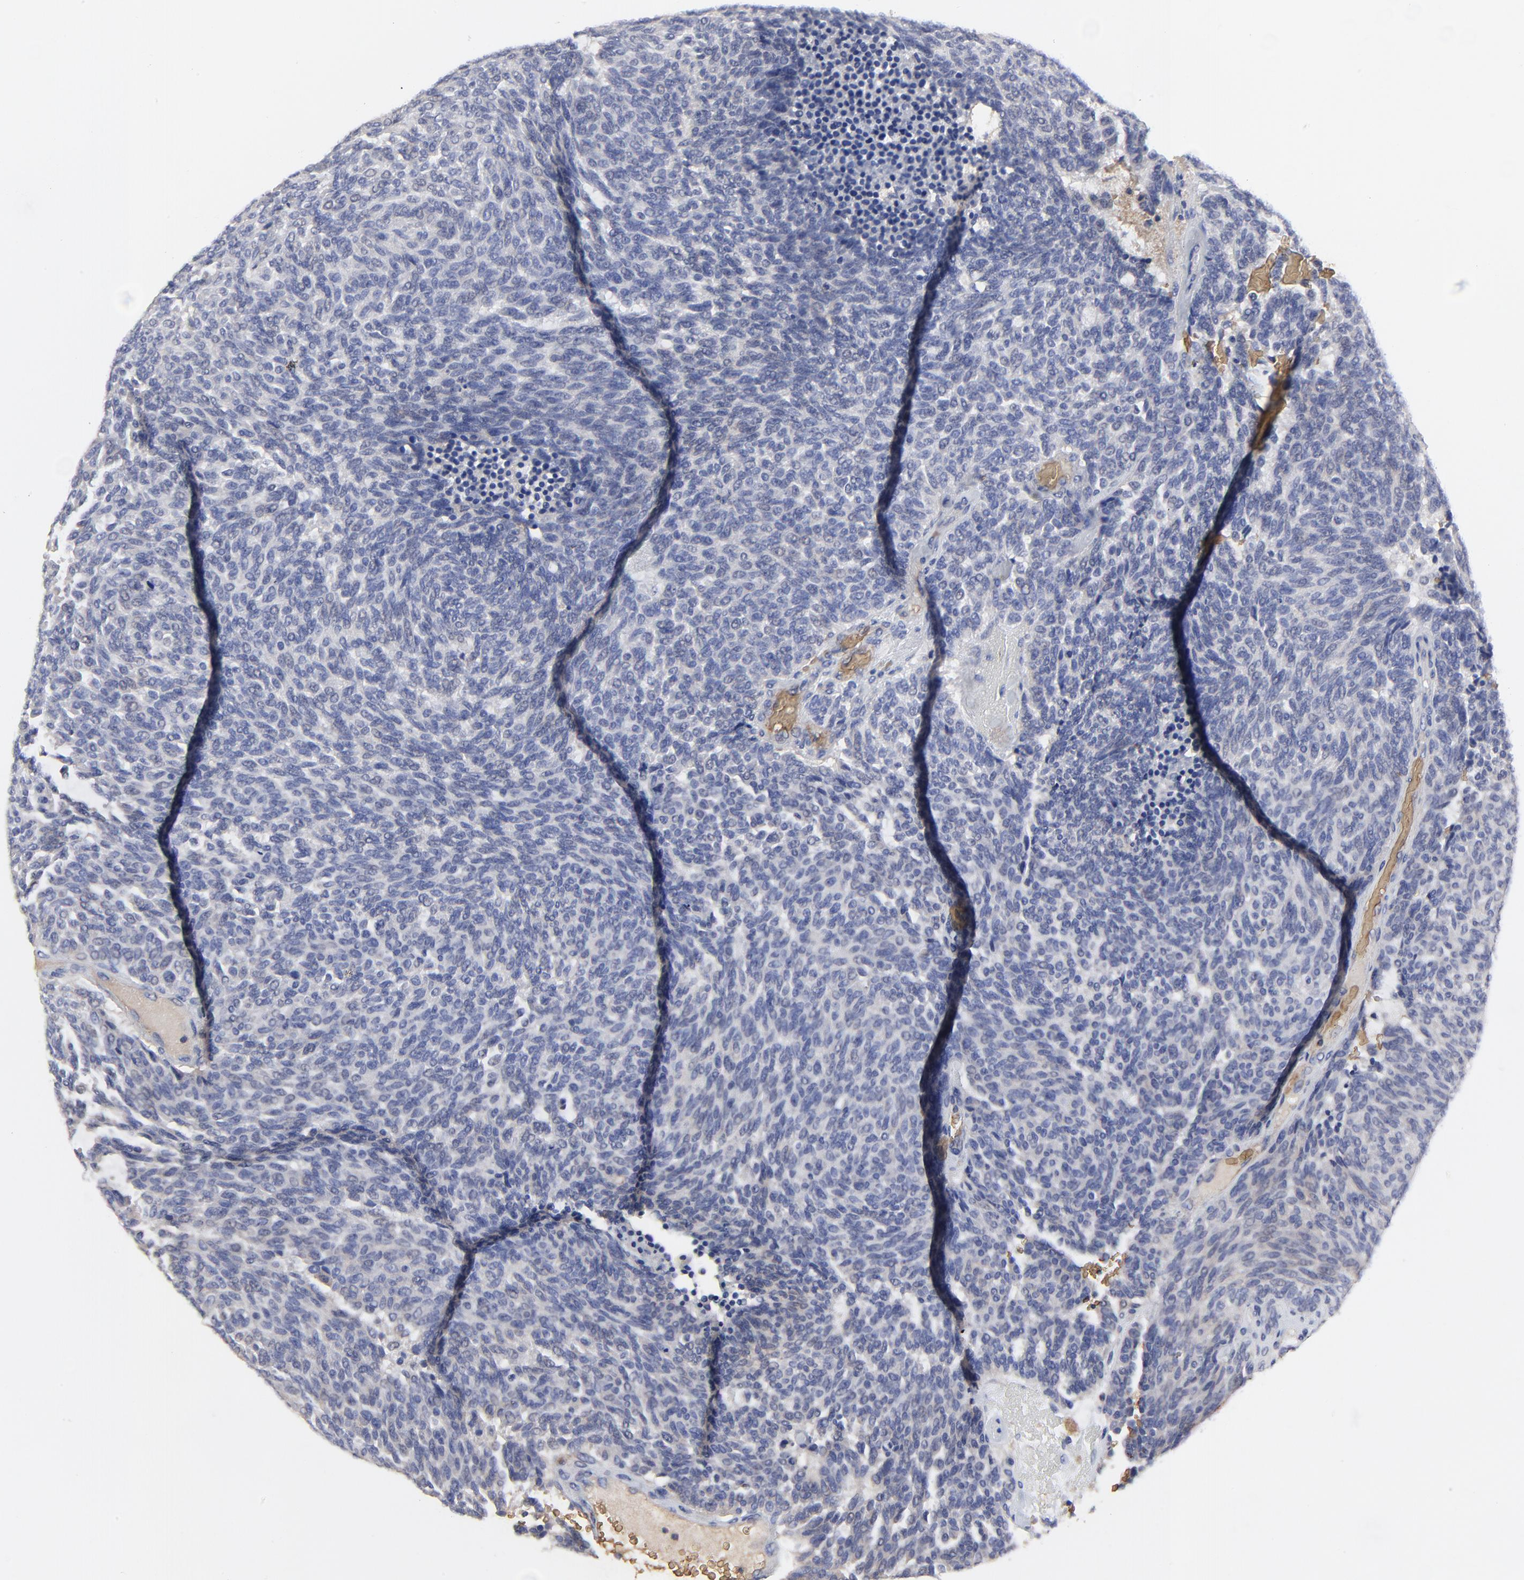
{"staining": {"intensity": "negative", "quantity": "none", "location": "none"}, "tissue": "carcinoid", "cell_type": "Tumor cells", "image_type": "cancer", "snomed": [{"axis": "morphology", "description": "Carcinoid, malignant, NOS"}, {"axis": "topography", "description": "Pancreas"}], "caption": "This micrograph is of carcinoid stained with immunohistochemistry to label a protein in brown with the nuclei are counter-stained blue. There is no staining in tumor cells.", "gene": "PAG1", "patient": {"sex": "female", "age": 54}}